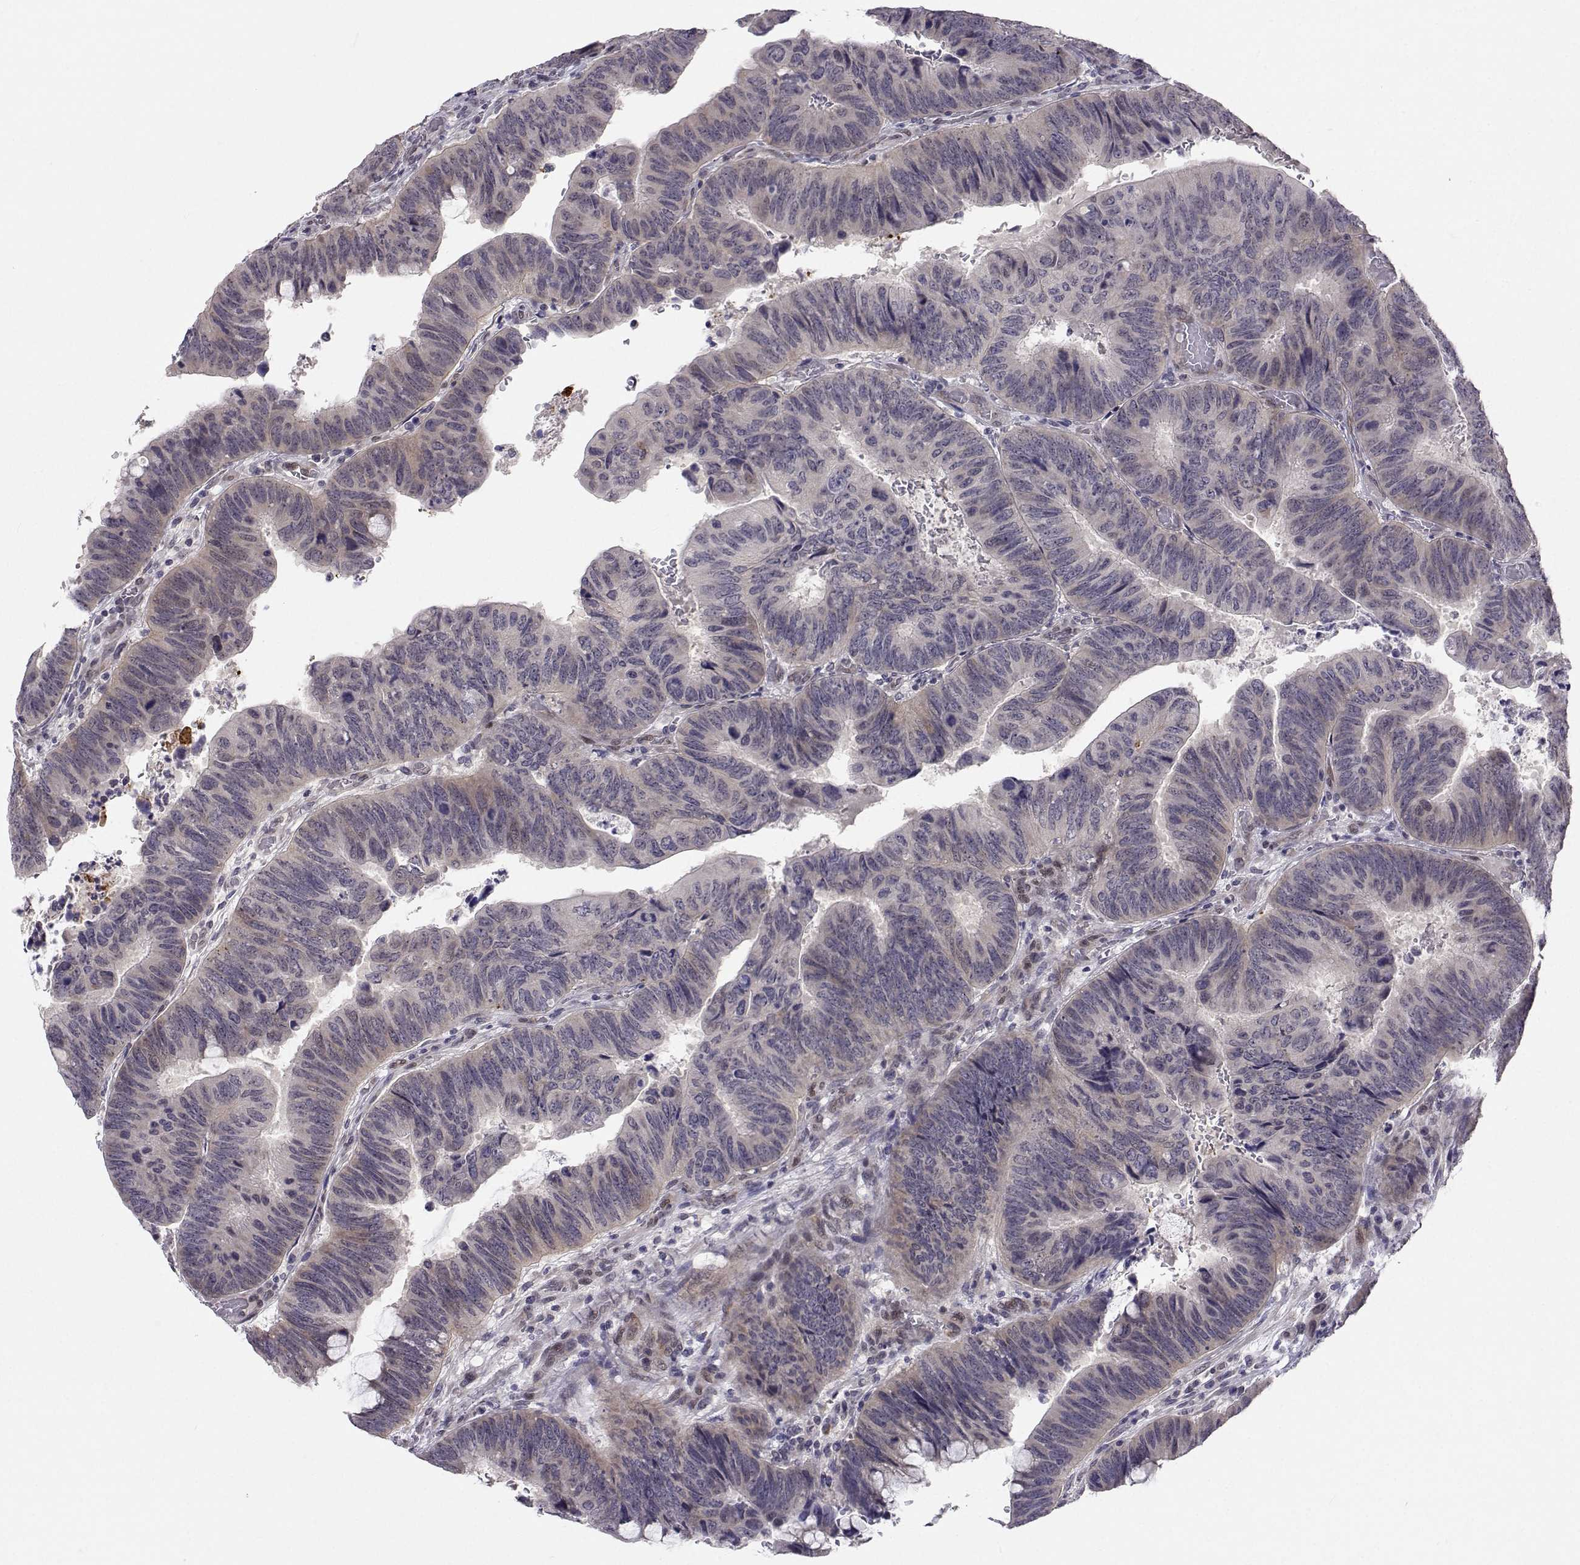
{"staining": {"intensity": "negative", "quantity": "none", "location": "none"}, "tissue": "colorectal cancer", "cell_type": "Tumor cells", "image_type": "cancer", "snomed": [{"axis": "morphology", "description": "Normal tissue, NOS"}, {"axis": "morphology", "description": "Adenocarcinoma, NOS"}, {"axis": "topography", "description": "Rectum"}], "caption": "Immunohistochemical staining of adenocarcinoma (colorectal) reveals no significant expression in tumor cells. (DAB (3,3'-diaminobenzidine) IHC, high magnification).", "gene": "SLC6A3", "patient": {"sex": "male", "age": 92}}